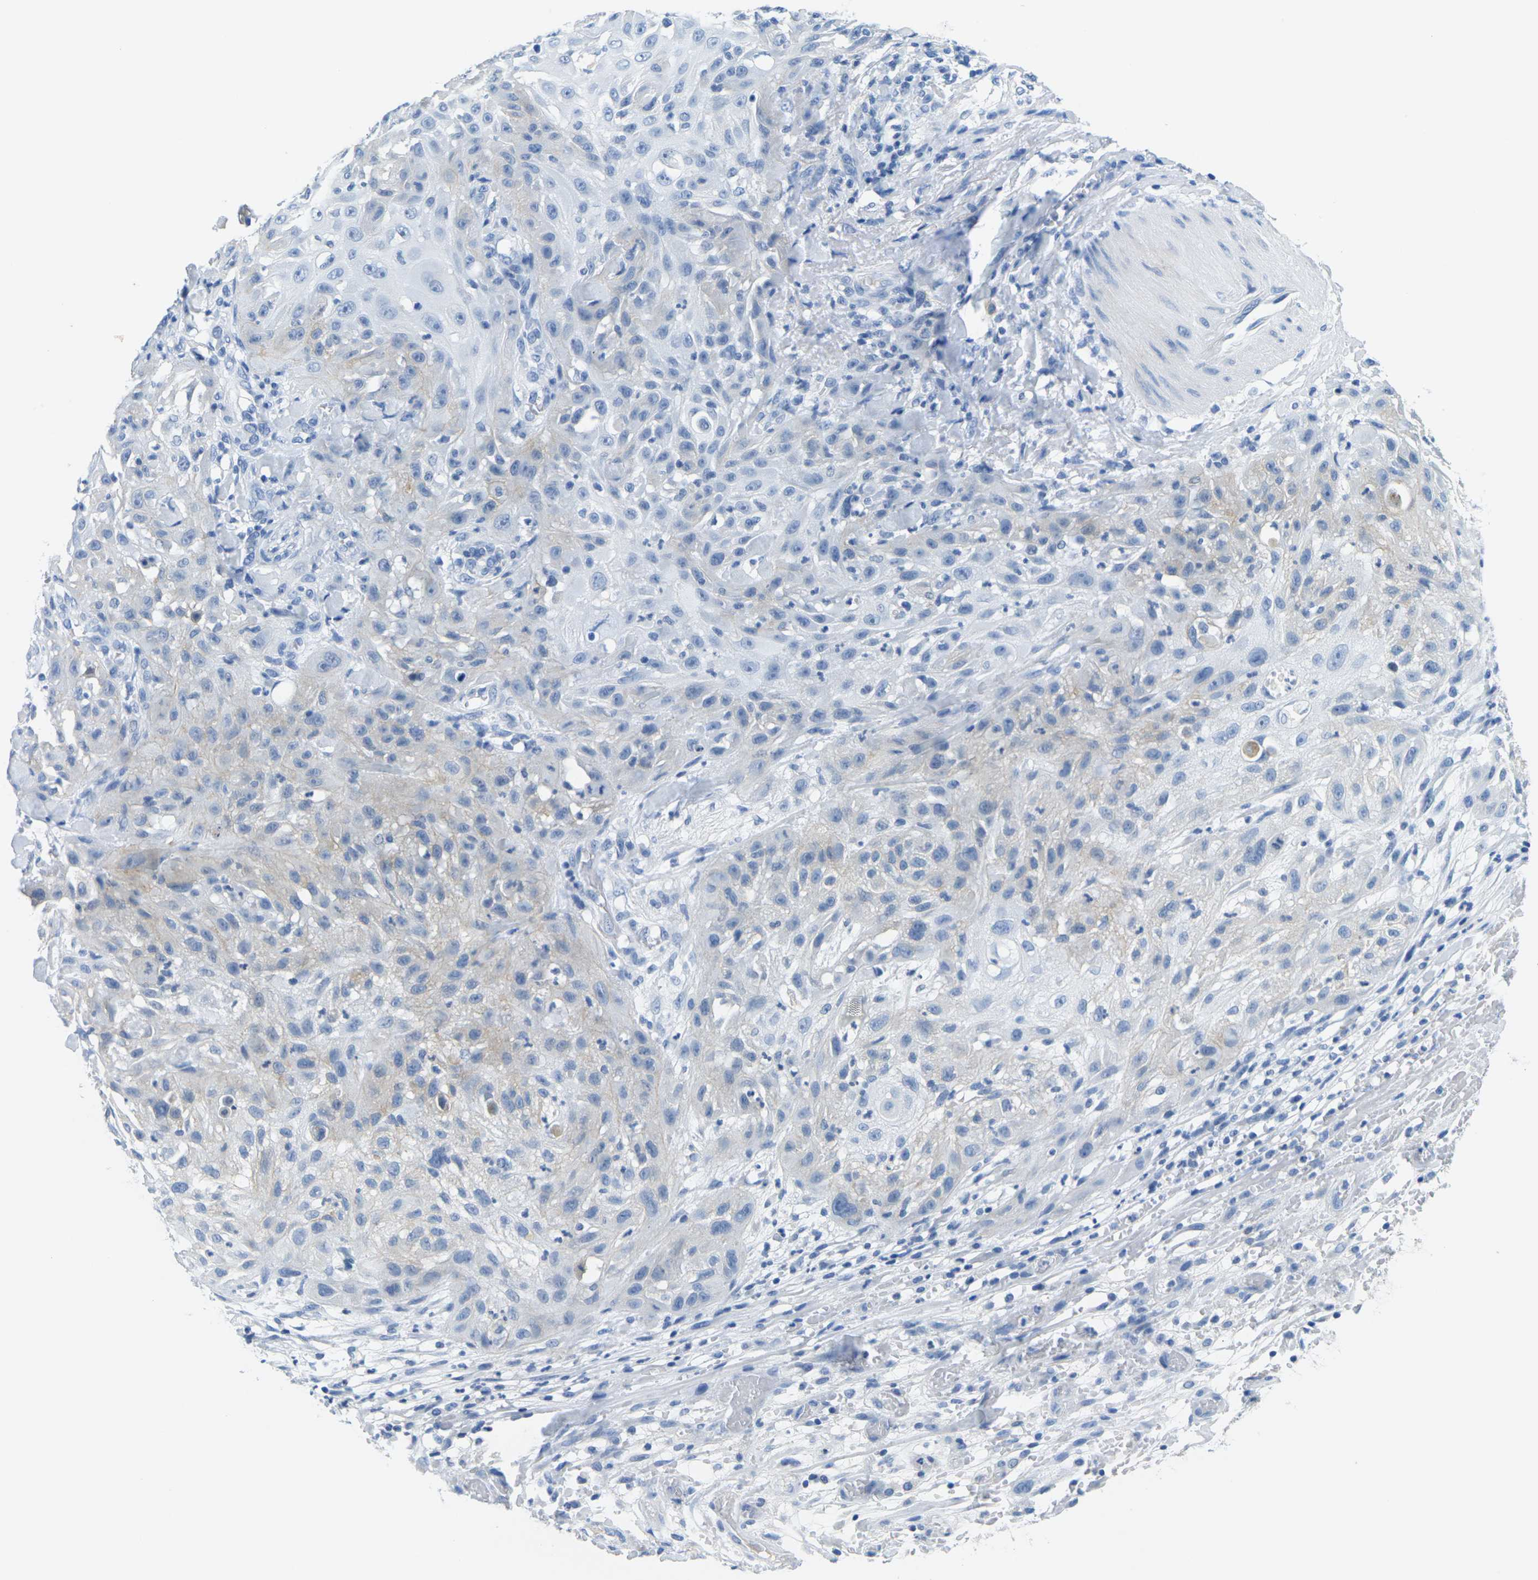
{"staining": {"intensity": "negative", "quantity": "none", "location": "none"}, "tissue": "skin cancer", "cell_type": "Tumor cells", "image_type": "cancer", "snomed": [{"axis": "morphology", "description": "Squamous cell carcinoma, NOS"}, {"axis": "topography", "description": "Skin"}], "caption": "DAB (3,3'-diaminobenzidine) immunohistochemical staining of skin cancer exhibits no significant expression in tumor cells.", "gene": "FAM3D", "patient": {"sex": "male", "age": 75}}